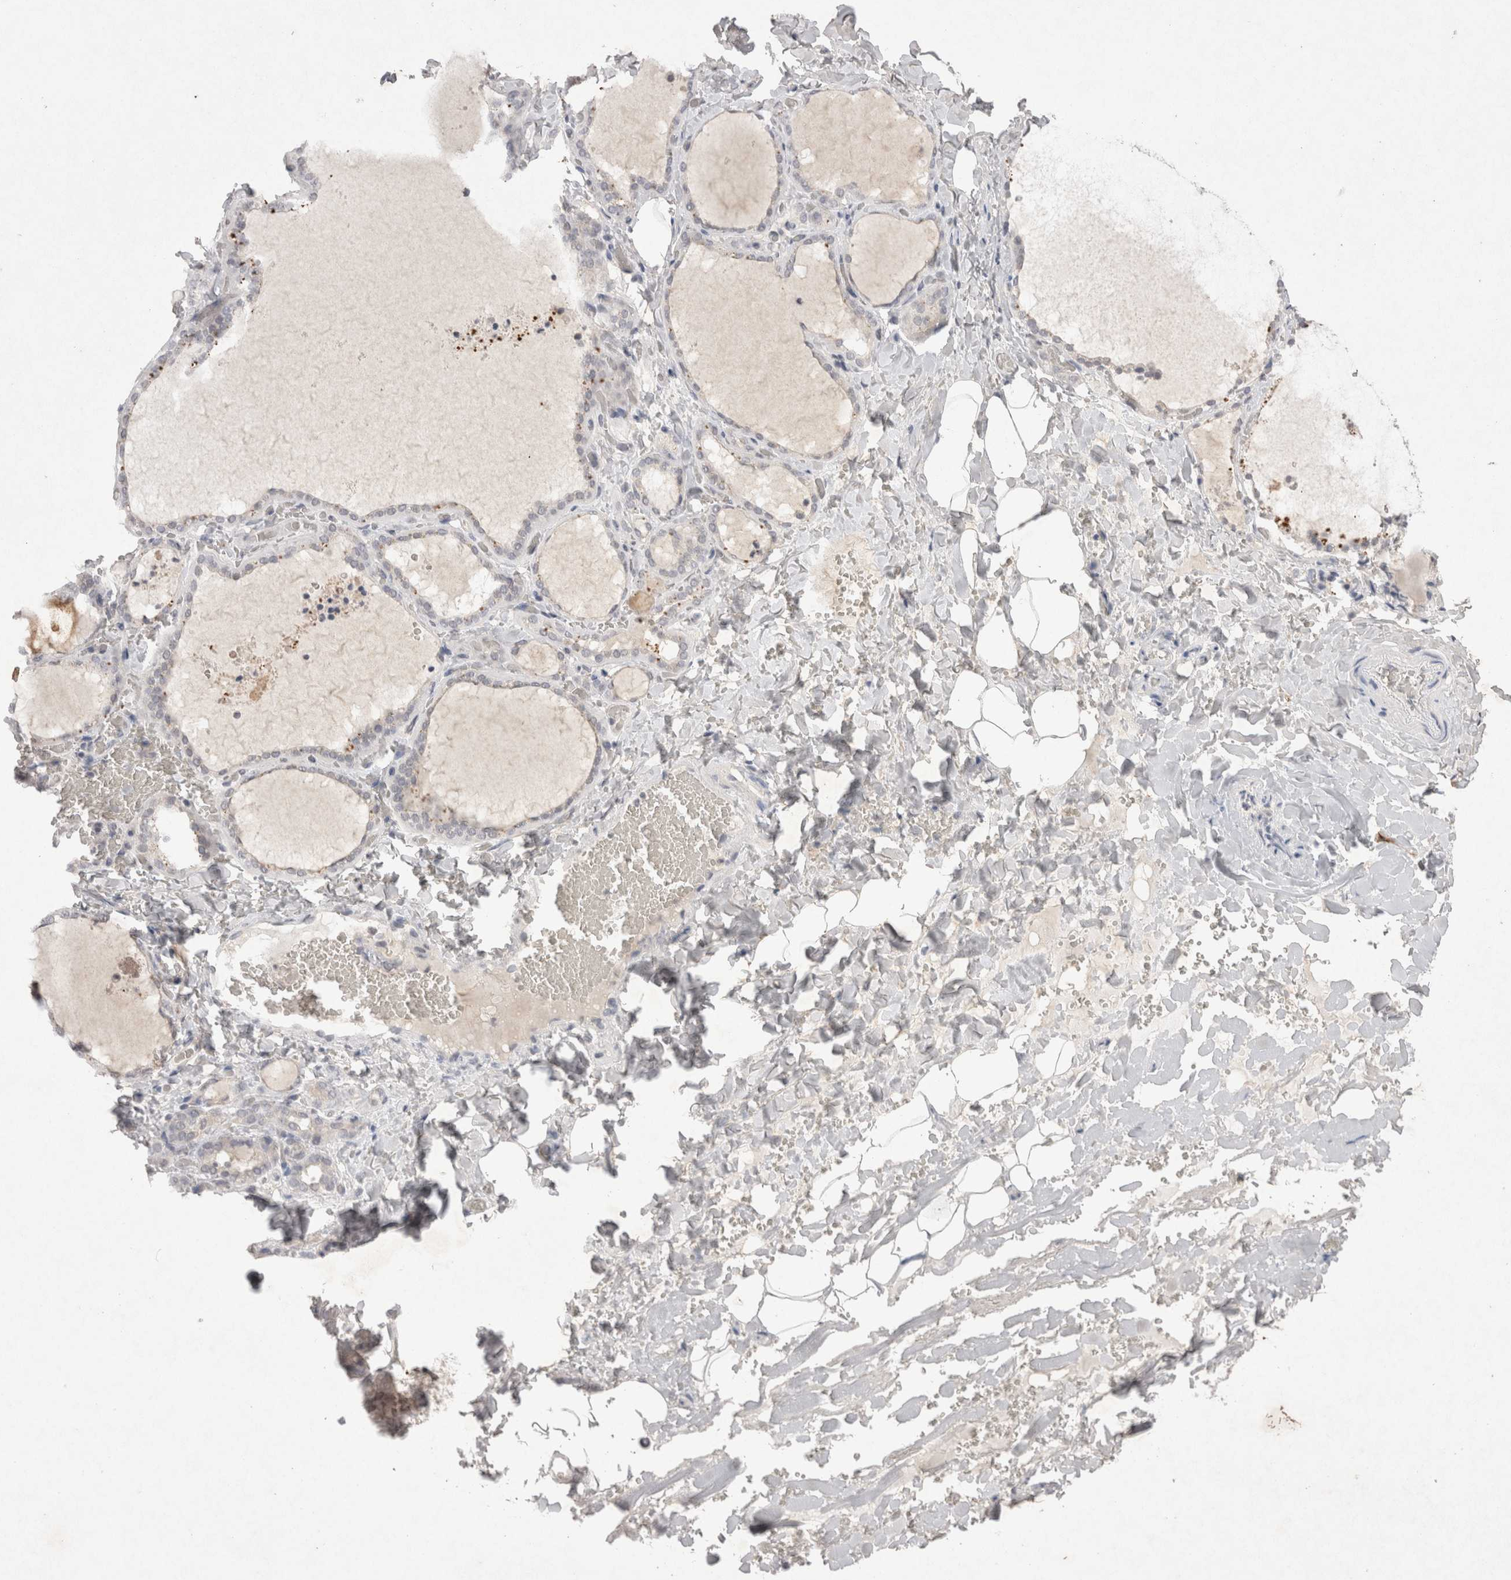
{"staining": {"intensity": "weak", "quantity": "<25%", "location": "cytoplasmic/membranous"}, "tissue": "thyroid gland", "cell_type": "Glandular cells", "image_type": "normal", "snomed": [{"axis": "morphology", "description": "Normal tissue, NOS"}, {"axis": "topography", "description": "Thyroid gland"}], "caption": "The IHC photomicrograph has no significant expression in glandular cells of thyroid gland. (DAB (3,3'-diaminobenzidine) IHC visualized using brightfield microscopy, high magnification).", "gene": "LYVE1", "patient": {"sex": "female", "age": 22}}